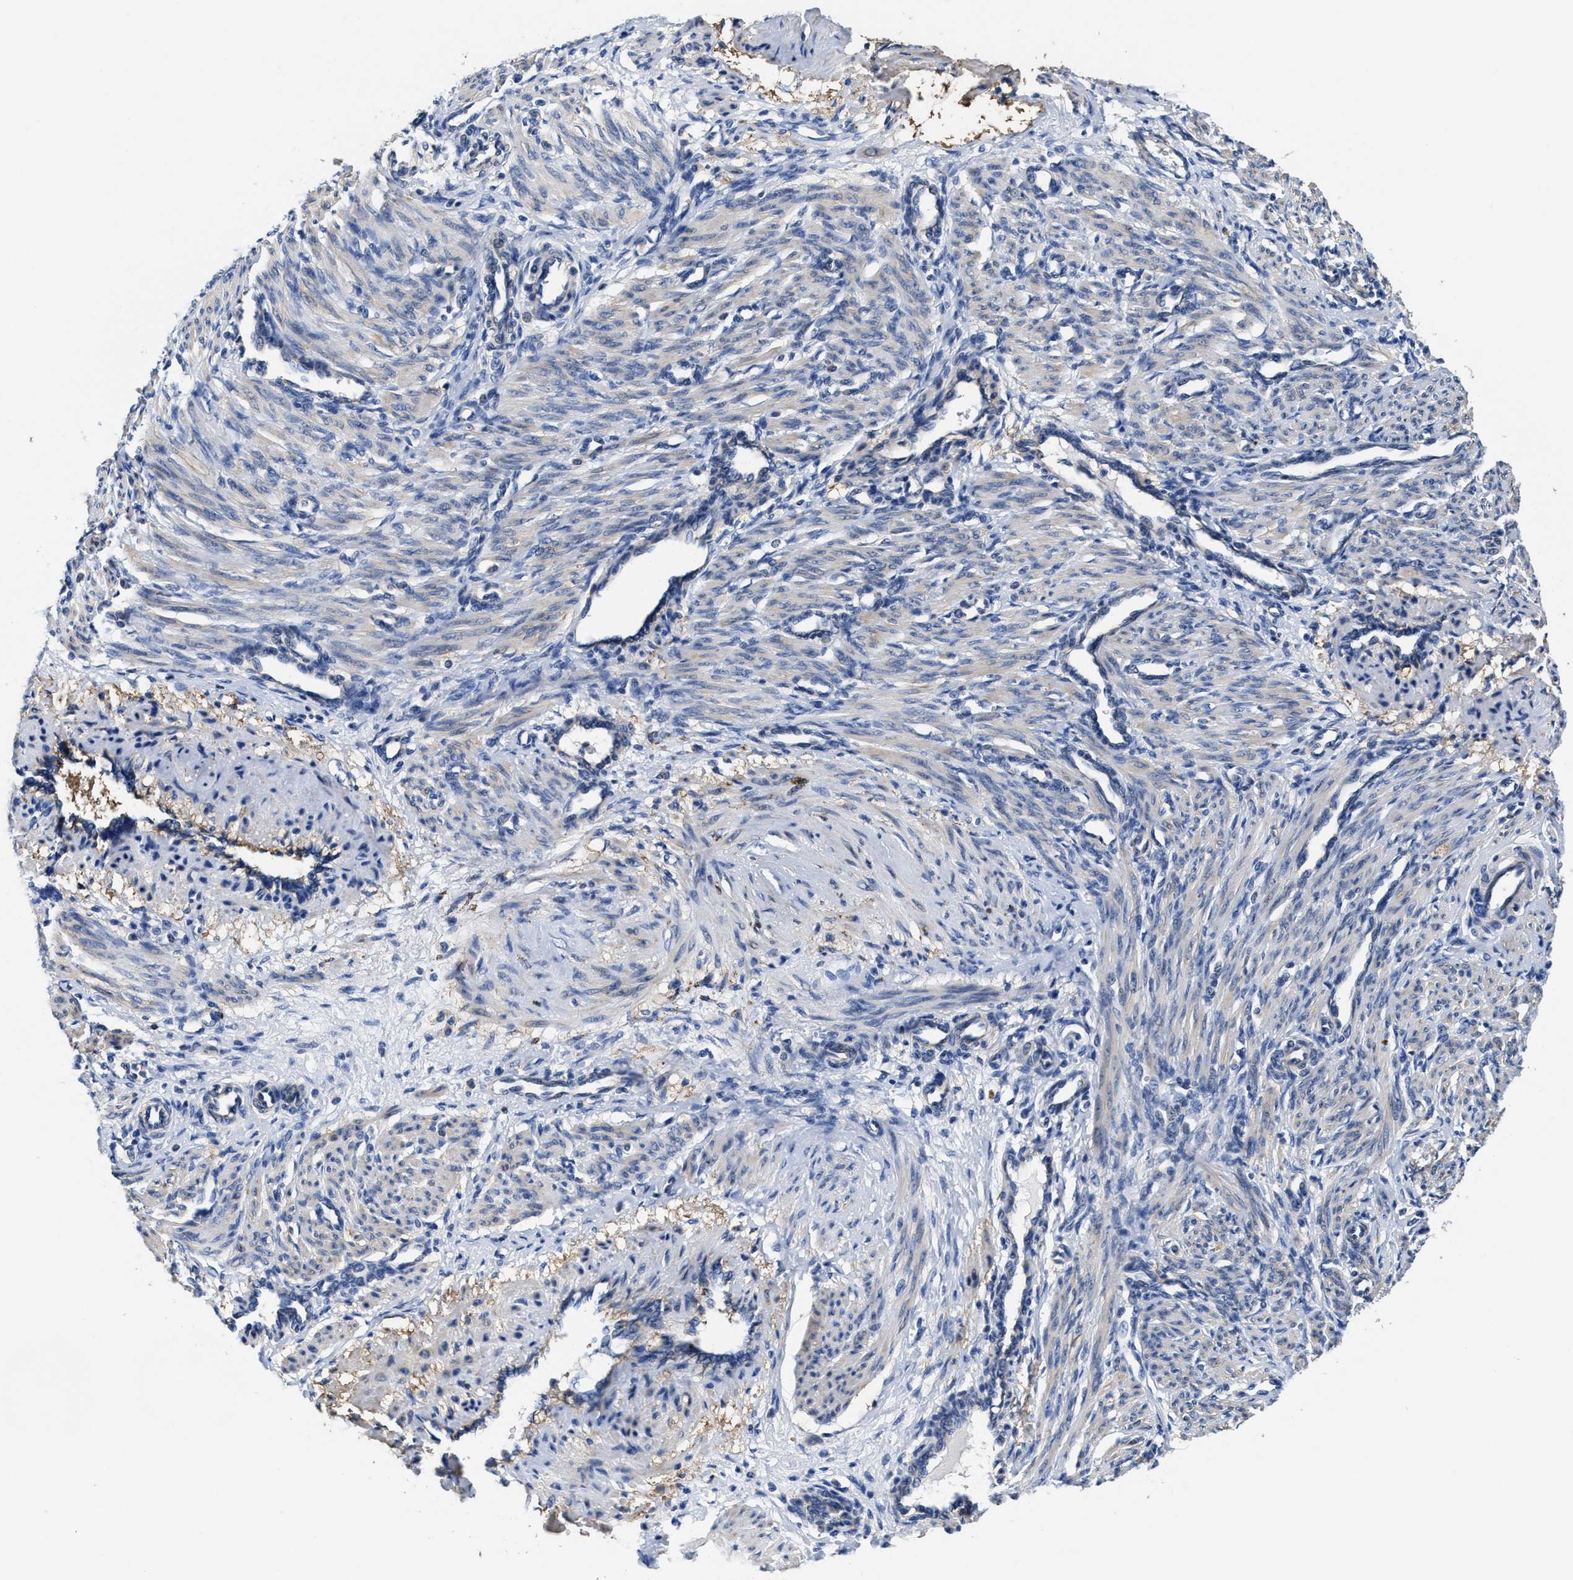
{"staining": {"intensity": "moderate", "quantity": "25%-75%", "location": "cytoplasmic/membranous"}, "tissue": "smooth muscle", "cell_type": "Smooth muscle cells", "image_type": "normal", "snomed": [{"axis": "morphology", "description": "Normal tissue, NOS"}, {"axis": "topography", "description": "Endometrium"}], "caption": "Smooth muscle cells exhibit moderate cytoplasmic/membranous staining in approximately 25%-75% of cells in unremarkable smooth muscle. (IHC, brightfield microscopy, high magnification).", "gene": "TMEM30A", "patient": {"sex": "female", "age": 33}}